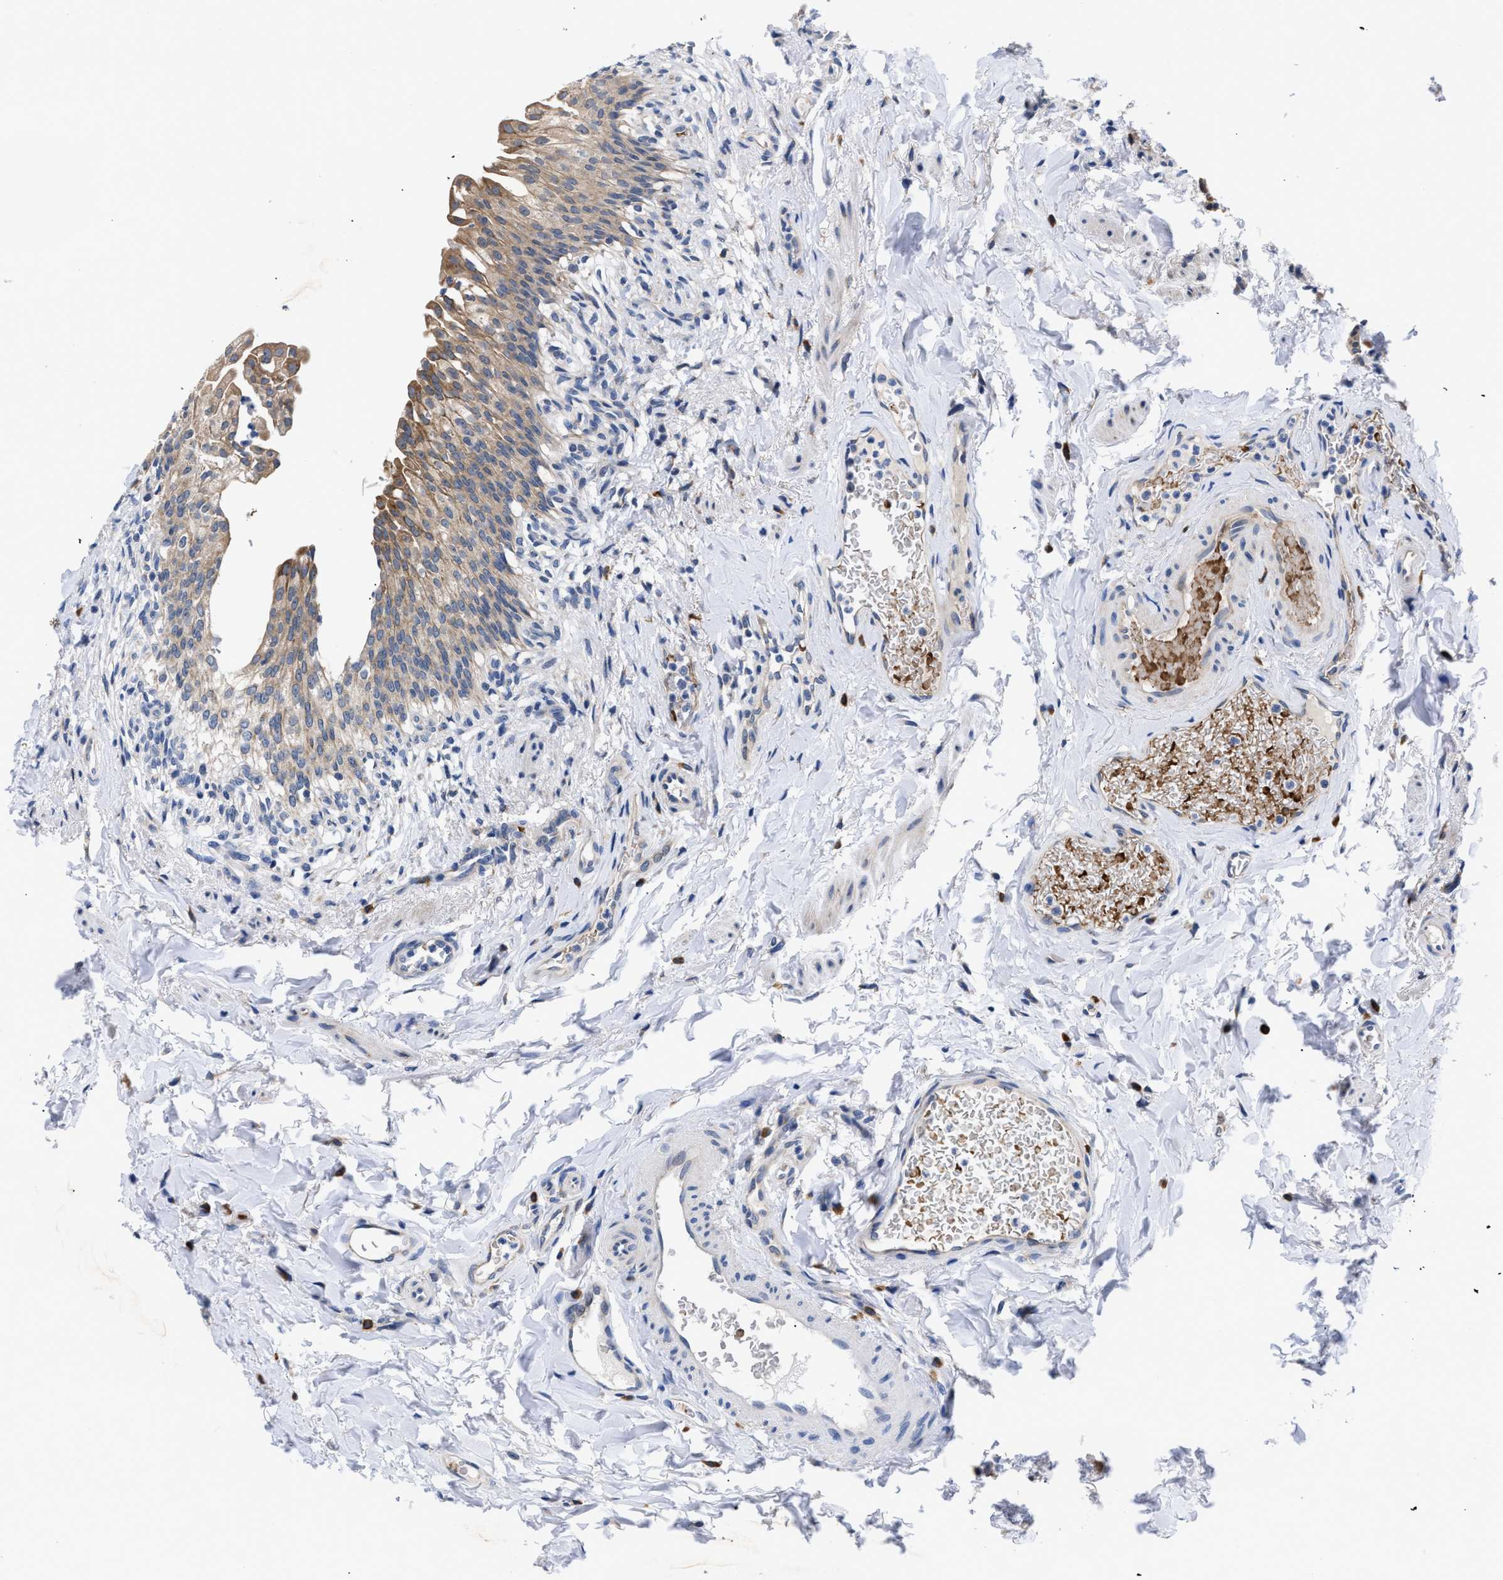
{"staining": {"intensity": "moderate", "quantity": ">75%", "location": "cytoplasmic/membranous"}, "tissue": "urinary bladder", "cell_type": "Urothelial cells", "image_type": "normal", "snomed": [{"axis": "morphology", "description": "Normal tissue, NOS"}, {"axis": "topography", "description": "Urinary bladder"}], "caption": "Immunohistochemical staining of normal urinary bladder exhibits >75% levels of moderate cytoplasmic/membranous protein staining in approximately >75% of urothelial cells.", "gene": "RINT1", "patient": {"sex": "female", "age": 60}}